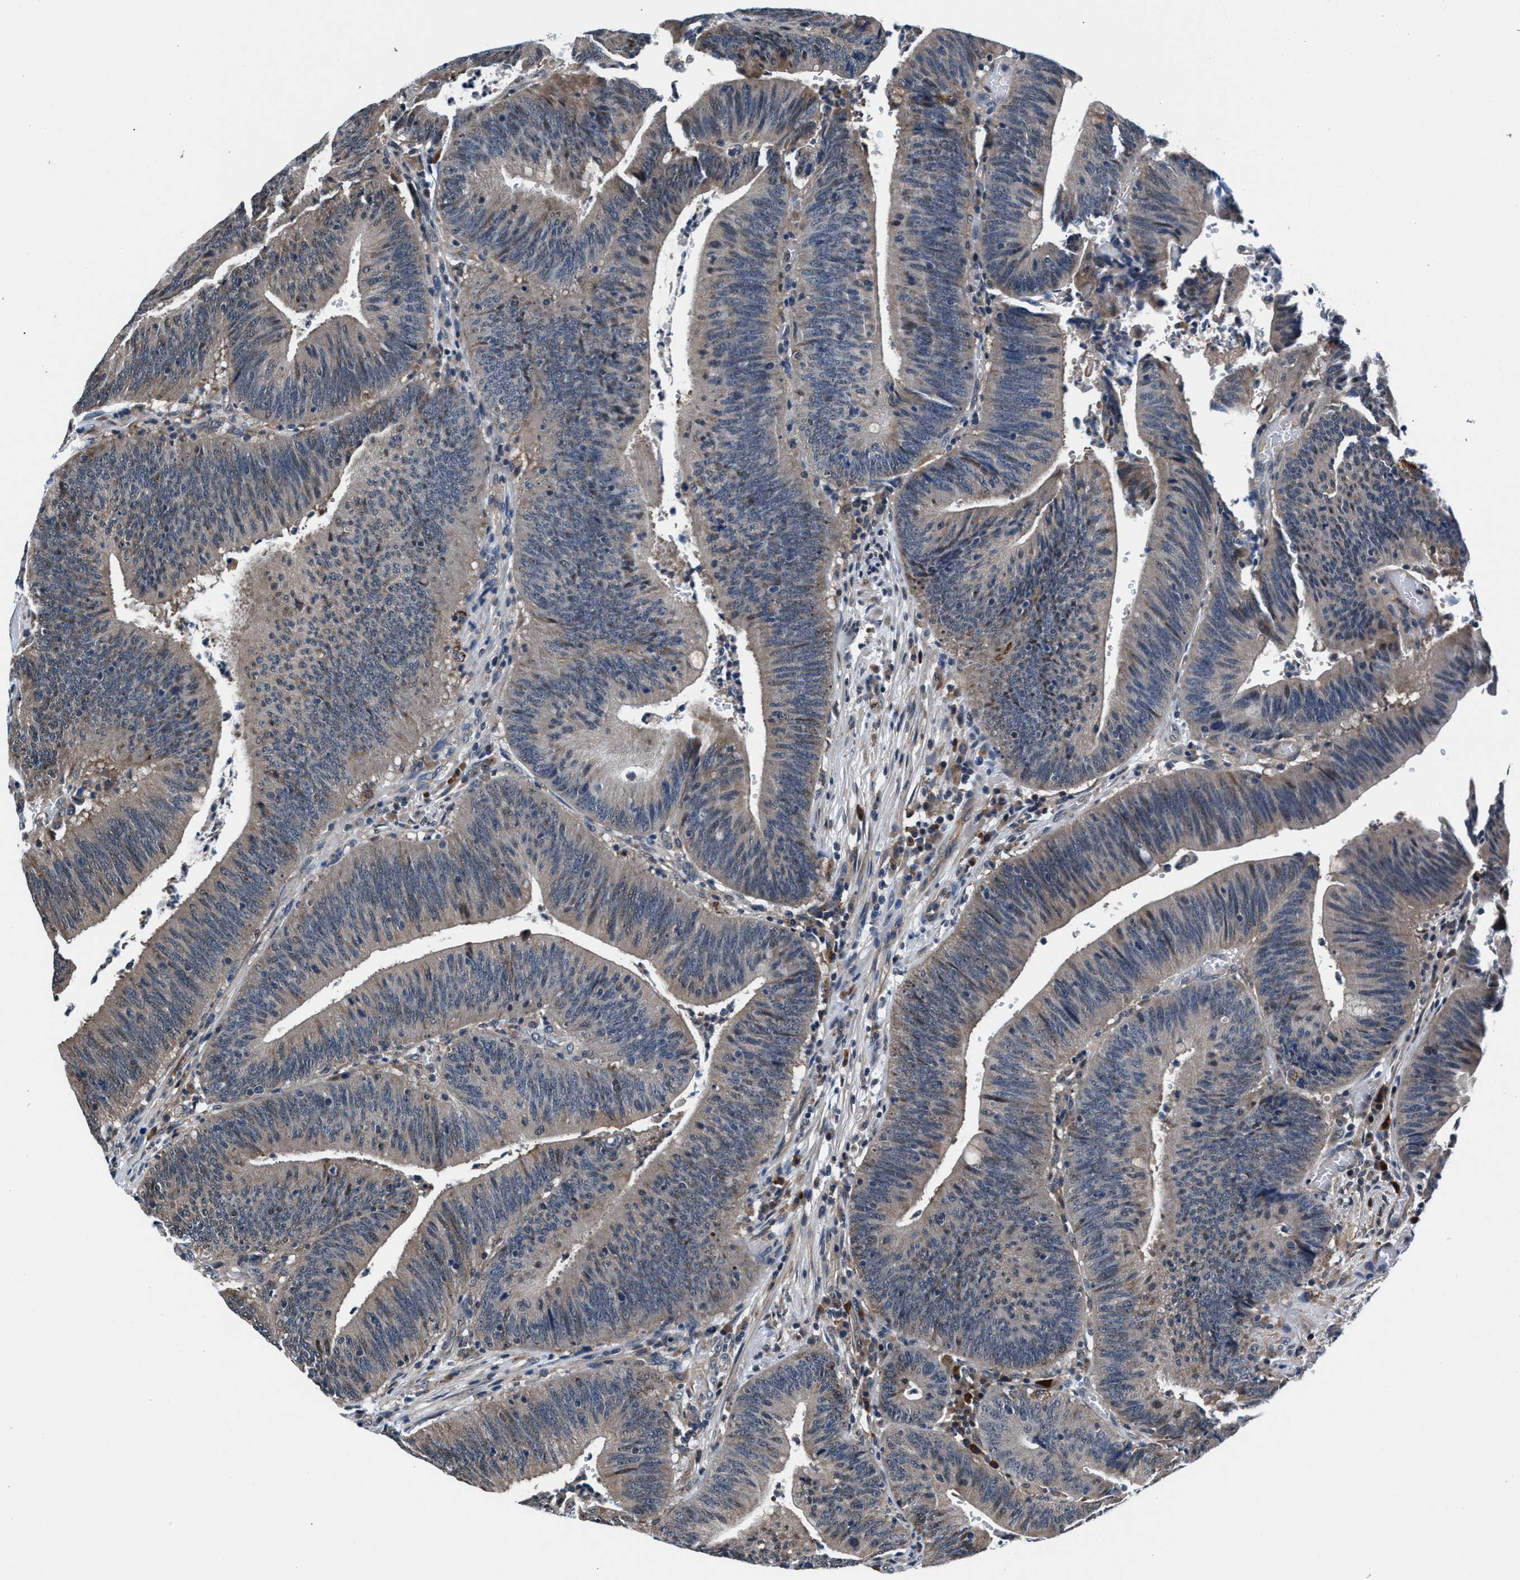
{"staining": {"intensity": "weak", "quantity": "<25%", "location": "cytoplasmic/membranous"}, "tissue": "colorectal cancer", "cell_type": "Tumor cells", "image_type": "cancer", "snomed": [{"axis": "morphology", "description": "Normal tissue, NOS"}, {"axis": "morphology", "description": "Adenocarcinoma, NOS"}, {"axis": "topography", "description": "Rectum"}], "caption": "Immunohistochemical staining of human colorectal cancer (adenocarcinoma) displays no significant staining in tumor cells.", "gene": "PRPSAP2", "patient": {"sex": "female", "age": 66}}